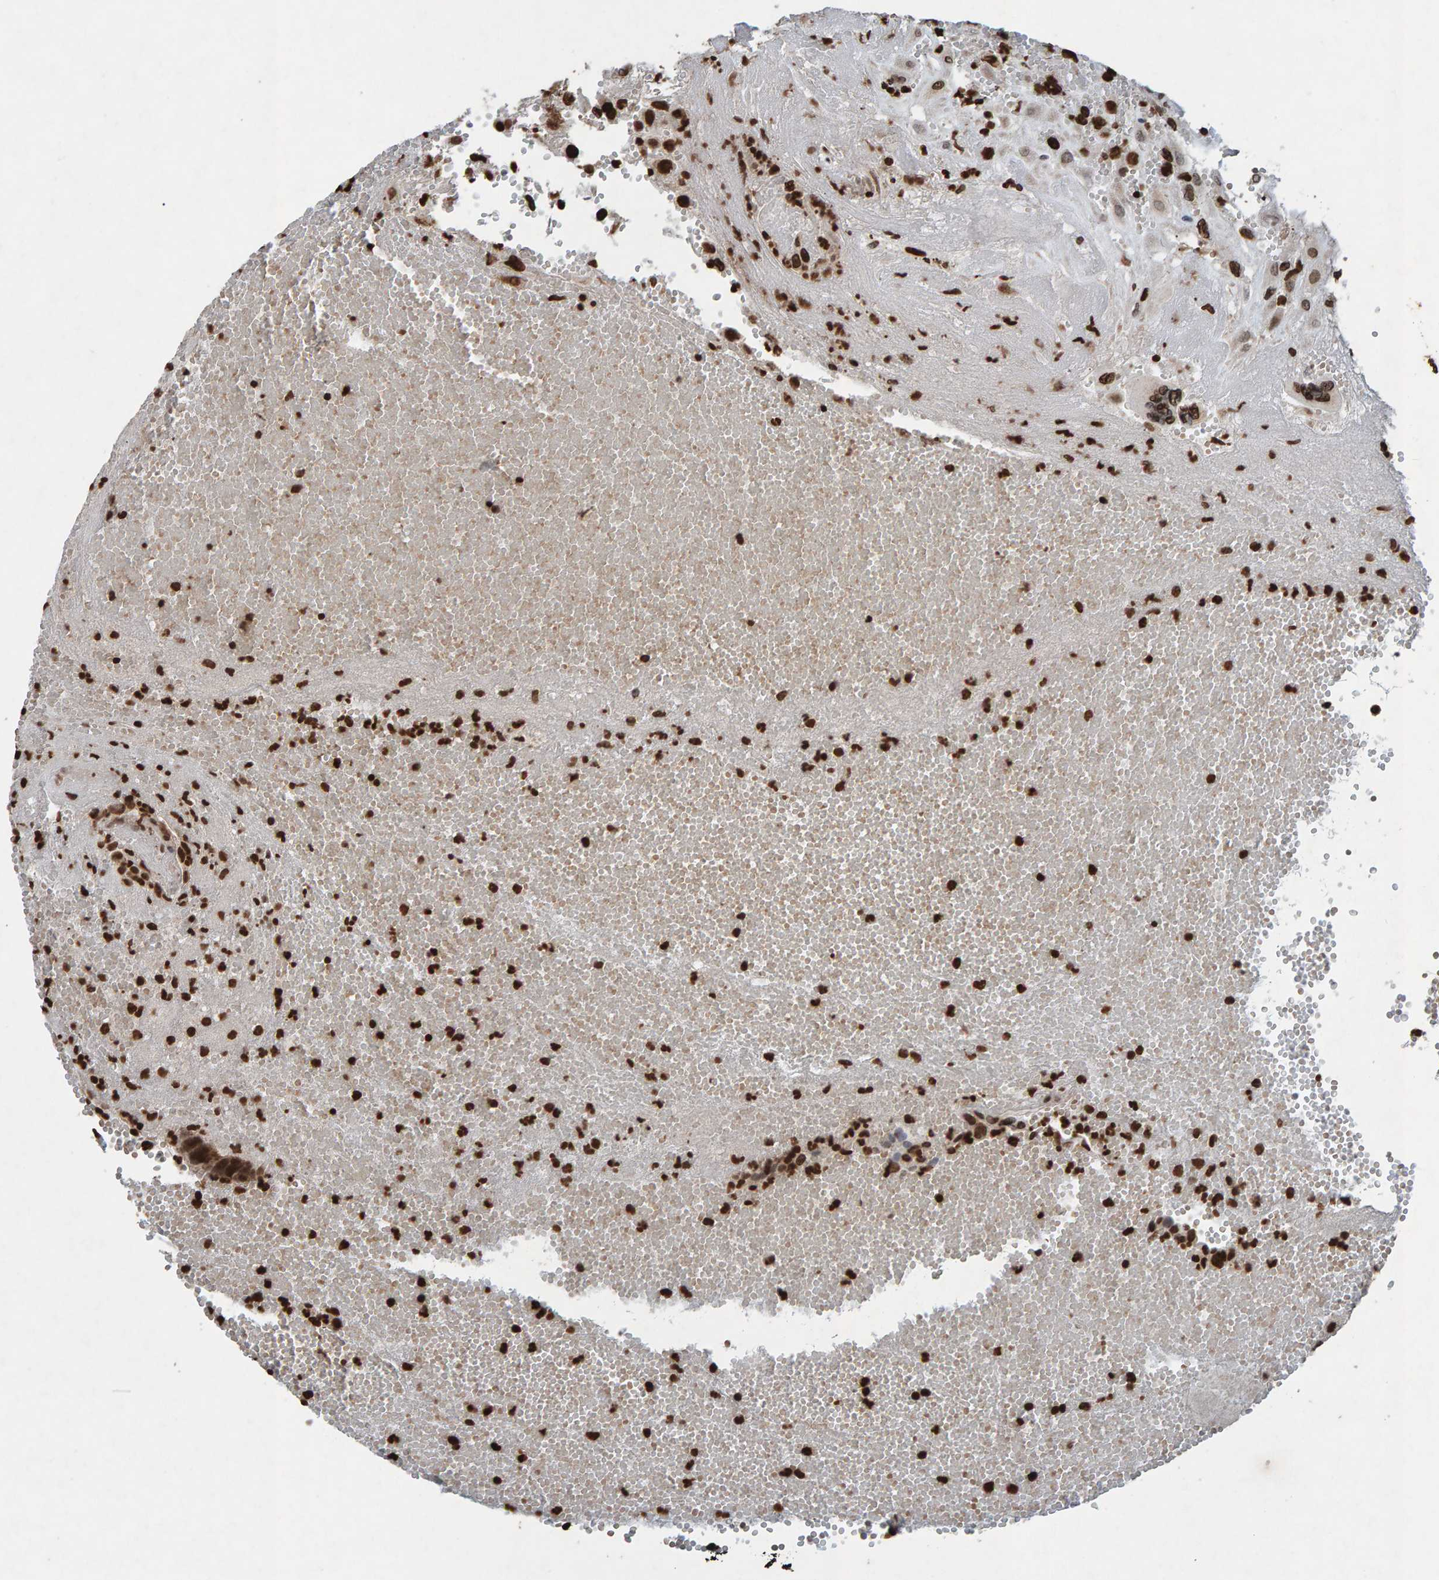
{"staining": {"intensity": "moderate", "quantity": ">75%", "location": "nuclear"}, "tissue": "placenta", "cell_type": "Decidual cells", "image_type": "normal", "snomed": [{"axis": "morphology", "description": "Normal tissue, NOS"}, {"axis": "topography", "description": "Placenta"}], "caption": "Moderate nuclear protein positivity is present in approximately >75% of decidual cells in placenta. (DAB (3,3'-diaminobenzidine) = brown stain, brightfield microscopy at high magnification).", "gene": "H2AZ1", "patient": {"sex": "female", "age": 18}}